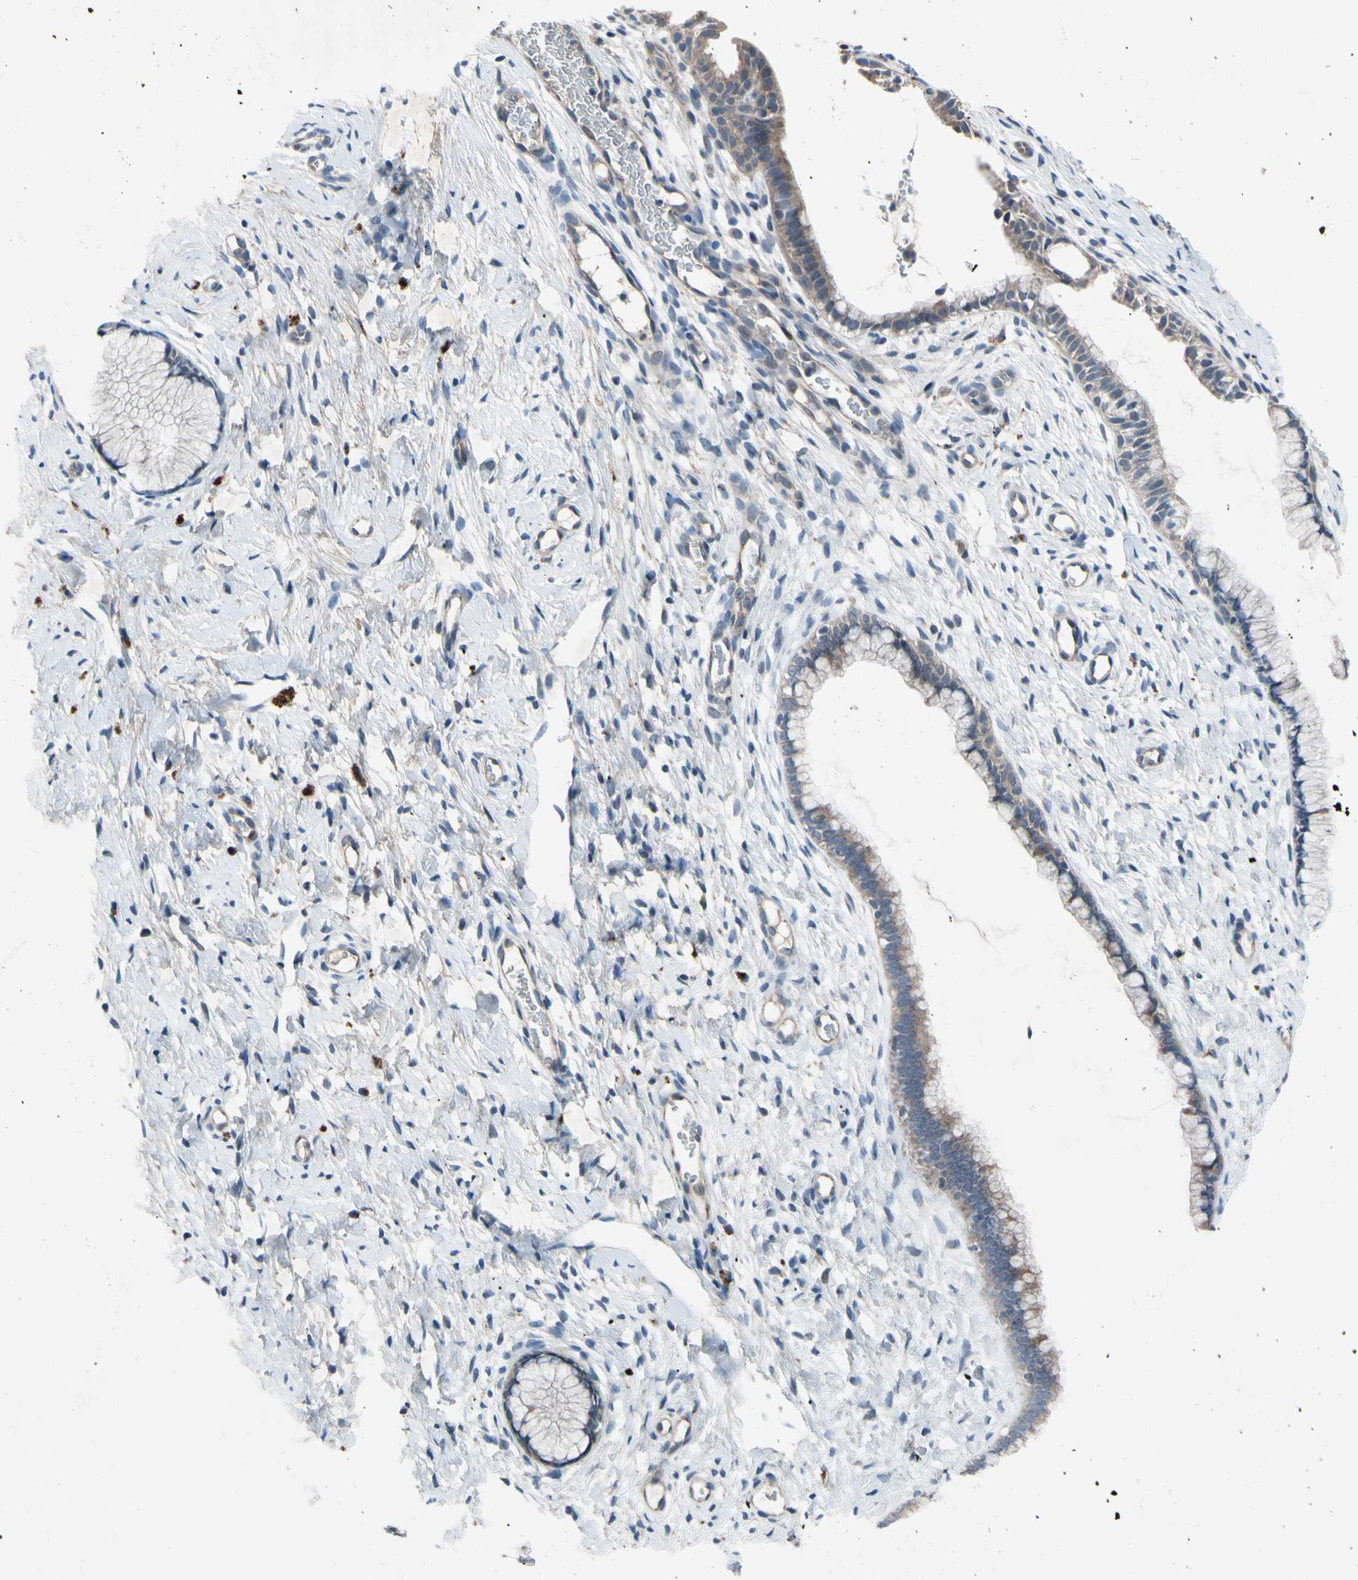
{"staining": {"intensity": "moderate", "quantity": "25%-75%", "location": "cytoplasmic/membranous"}, "tissue": "cervix", "cell_type": "Glandular cells", "image_type": "normal", "snomed": [{"axis": "morphology", "description": "Normal tissue, NOS"}, {"axis": "topography", "description": "Cervix"}], "caption": "High-power microscopy captured an IHC photomicrograph of normal cervix, revealing moderate cytoplasmic/membranous staining in about 25%-75% of glandular cells. The staining is performed using DAB brown chromogen to label protein expression. The nuclei are counter-stained blue using hematoxylin.", "gene": "HILPDA", "patient": {"sex": "female", "age": 65}}